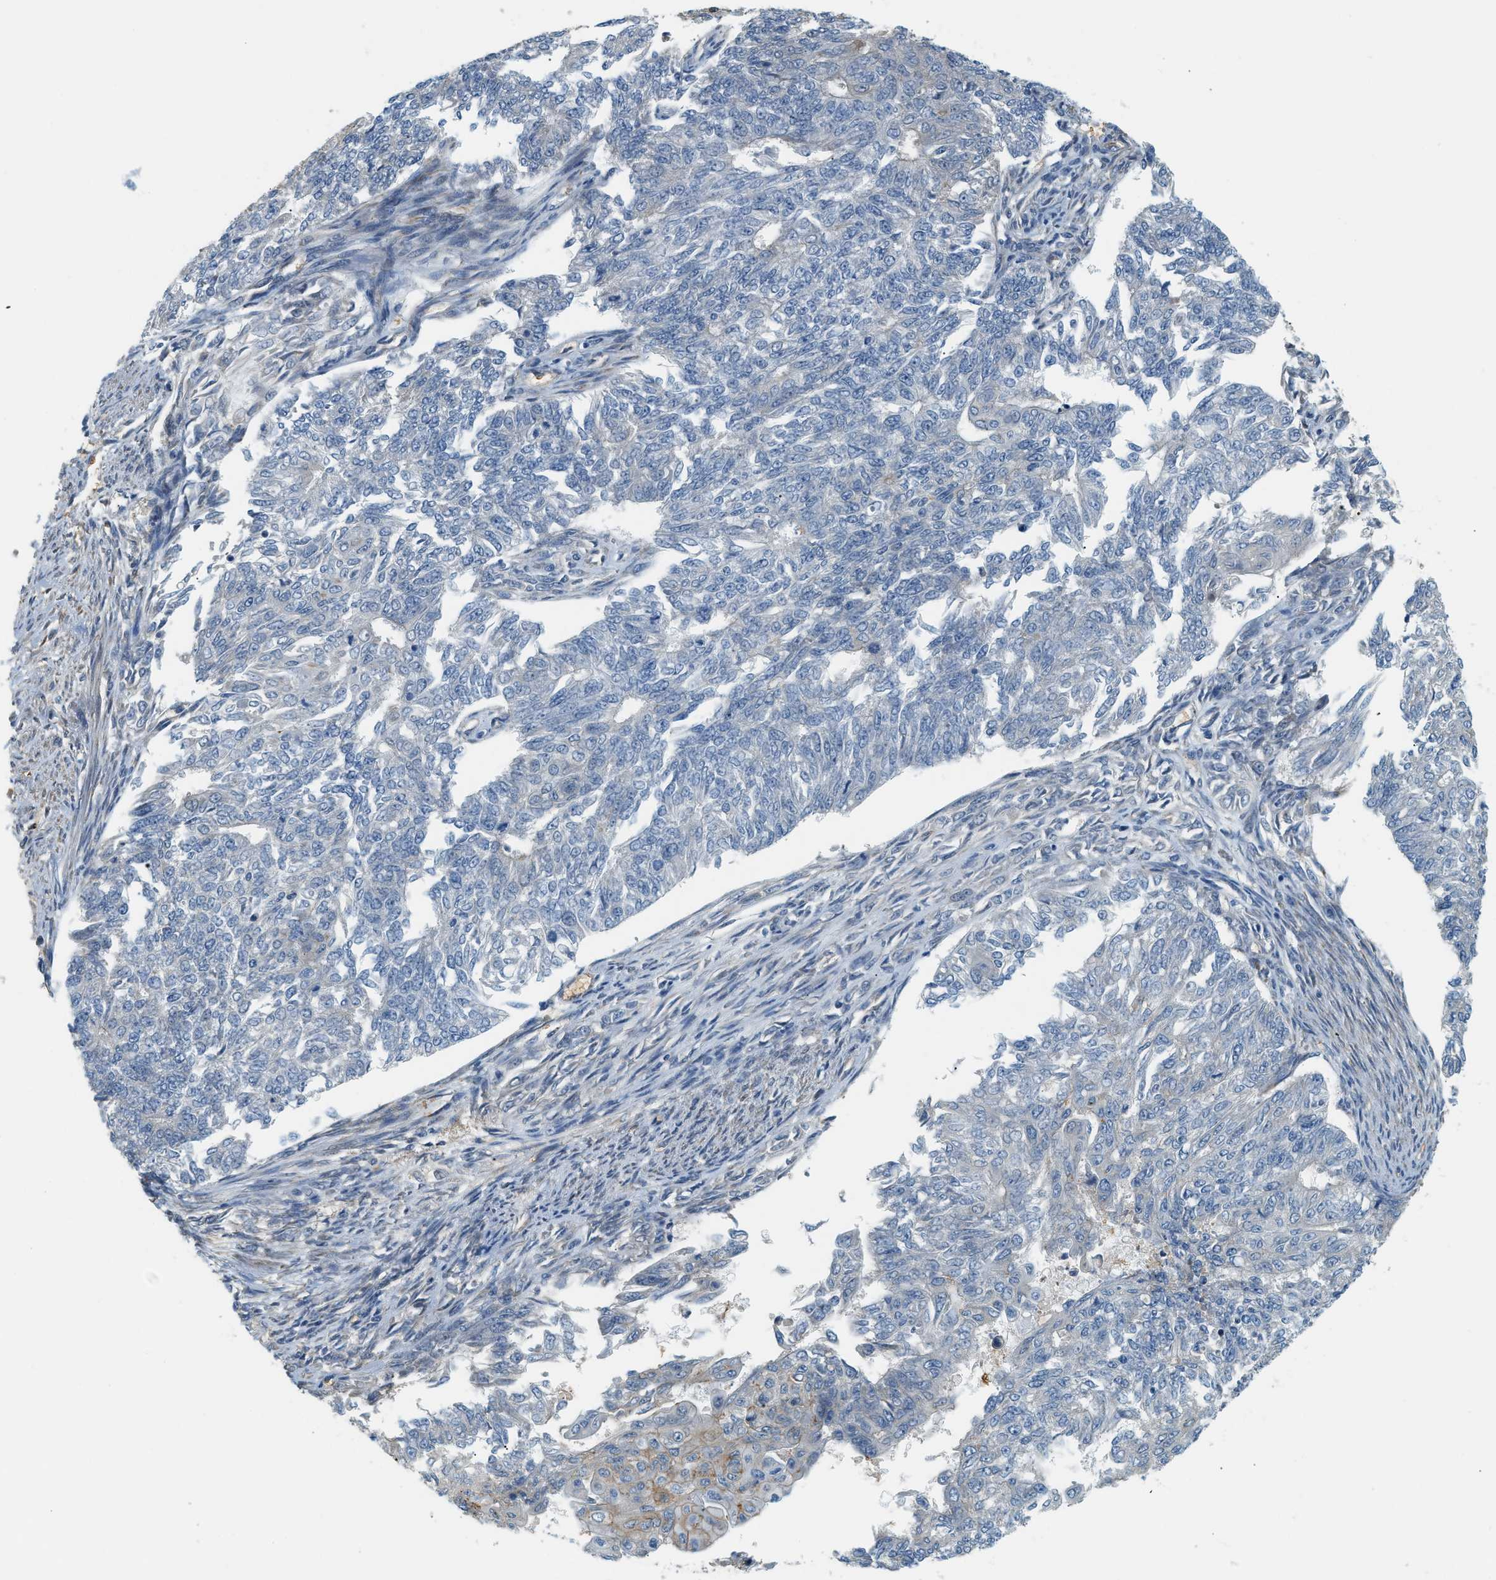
{"staining": {"intensity": "negative", "quantity": "none", "location": "none"}, "tissue": "endometrial cancer", "cell_type": "Tumor cells", "image_type": "cancer", "snomed": [{"axis": "morphology", "description": "Adenocarcinoma, NOS"}, {"axis": "topography", "description": "Endometrium"}], "caption": "Endometrial cancer was stained to show a protein in brown. There is no significant positivity in tumor cells.", "gene": "CYTH2", "patient": {"sex": "female", "age": 32}}